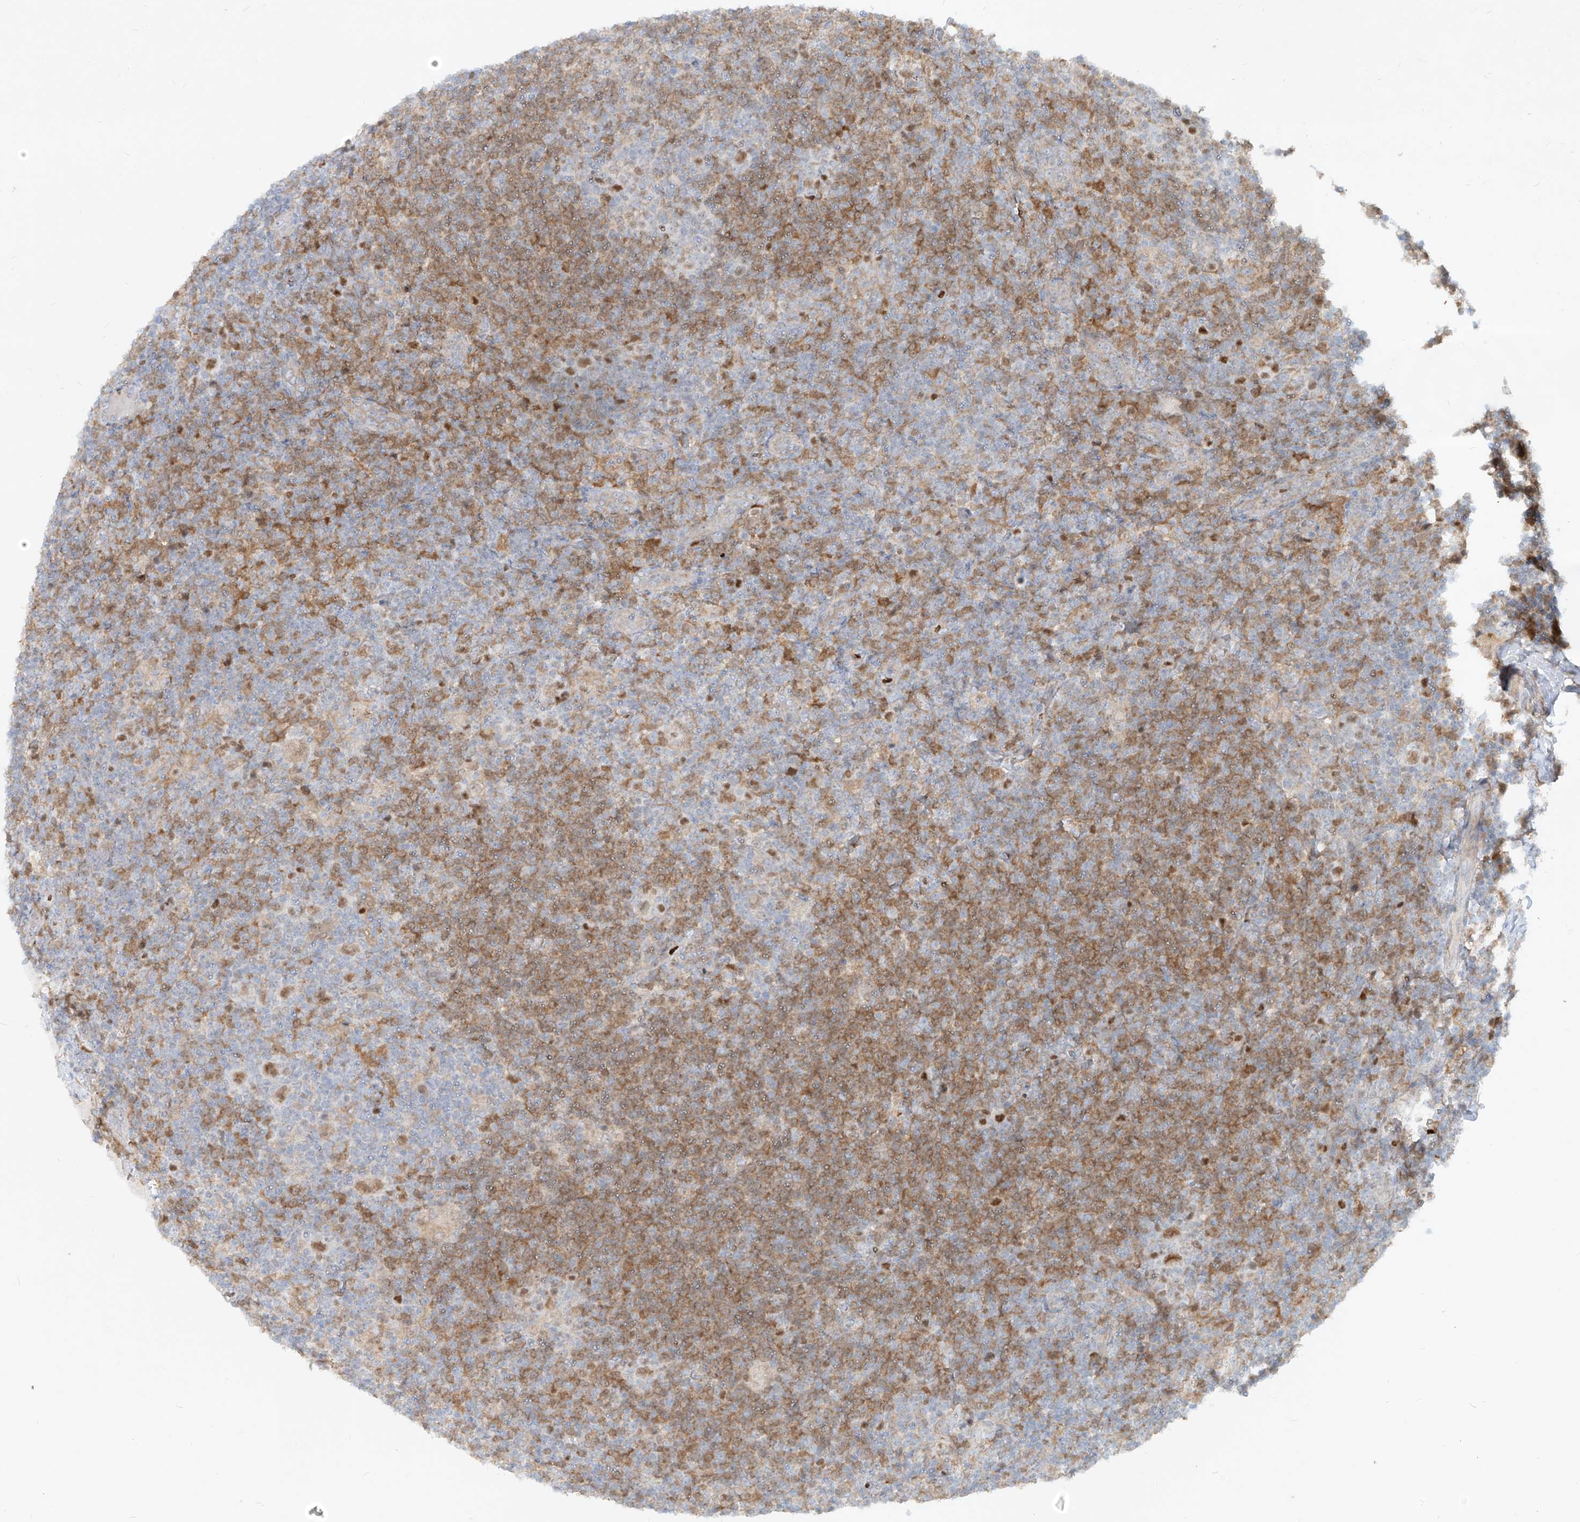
{"staining": {"intensity": "negative", "quantity": "none", "location": "none"}, "tissue": "lymphoma", "cell_type": "Tumor cells", "image_type": "cancer", "snomed": [{"axis": "morphology", "description": "Hodgkin's disease, NOS"}, {"axis": "topography", "description": "Lymph node"}], "caption": "IHC micrograph of Hodgkin's disease stained for a protein (brown), which exhibits no expression in tumor cells. (Immunohistochemistry (ihc), brightfield microscopy, high magnification).", "gene": "FGD2", "patient": {"sex": "female", "age": 57}}